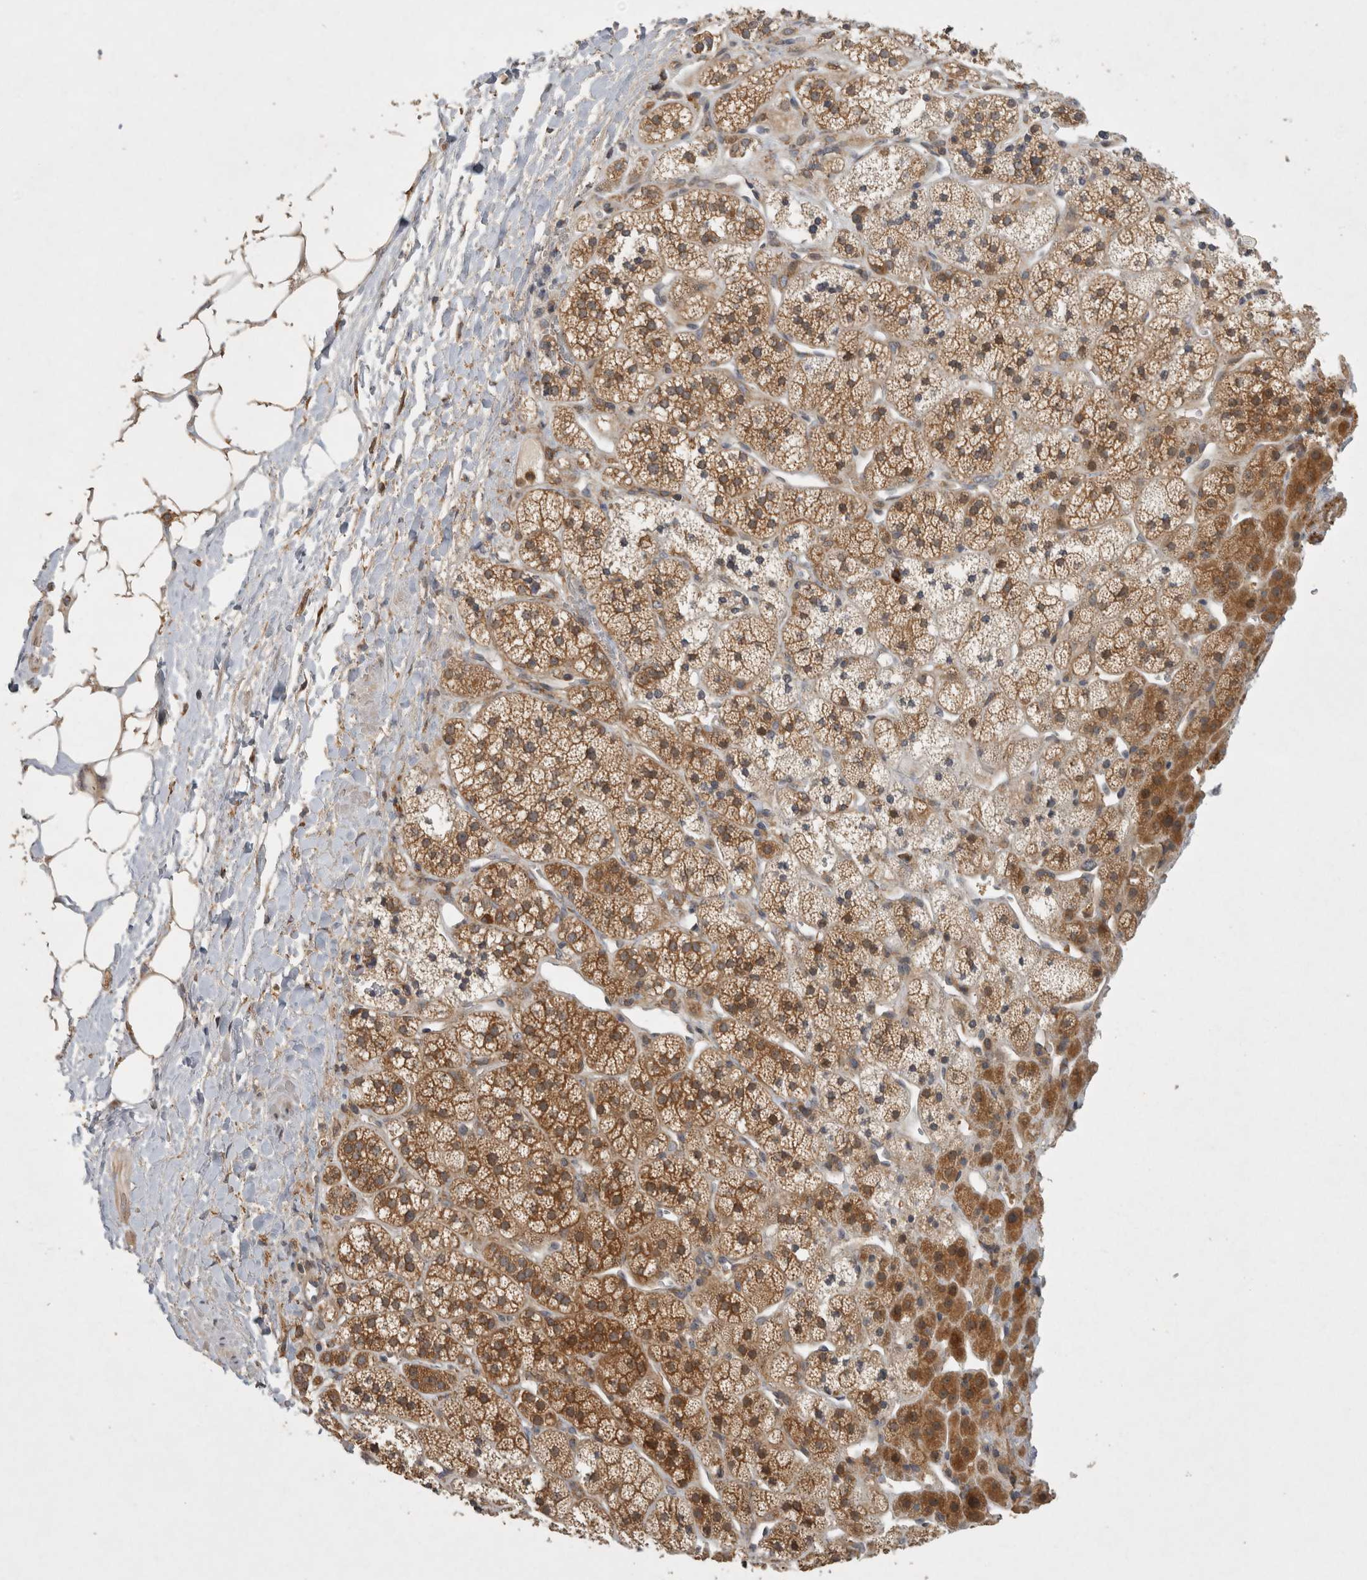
{"staining": {"intensity": "moderate", "quantity": ">75%", "location": "cytoplasmic/membranous"}, "tissue": "adrenal gland", "cell_type": "Glandular cells", "image_type": "normal", "snomed": [{"axis": "morphology", "description": "Normal tissue, NOS"}, {"axis": "topography", "description": "Adrenal gland"}], "caption": "Immunohistochemical staining of unremarkable human adrenal gland shows moderate cytoplasmic/membranous protein staining in about >75% of glandular cells. Using DAB (3,3'-diaminobenzidine) (brown) and hematoxylin (blue) stains, captured at high magnification using brightfield microscopy.", "gene": "VEPH1", "patient": {"sex": "male", "age": 56}}